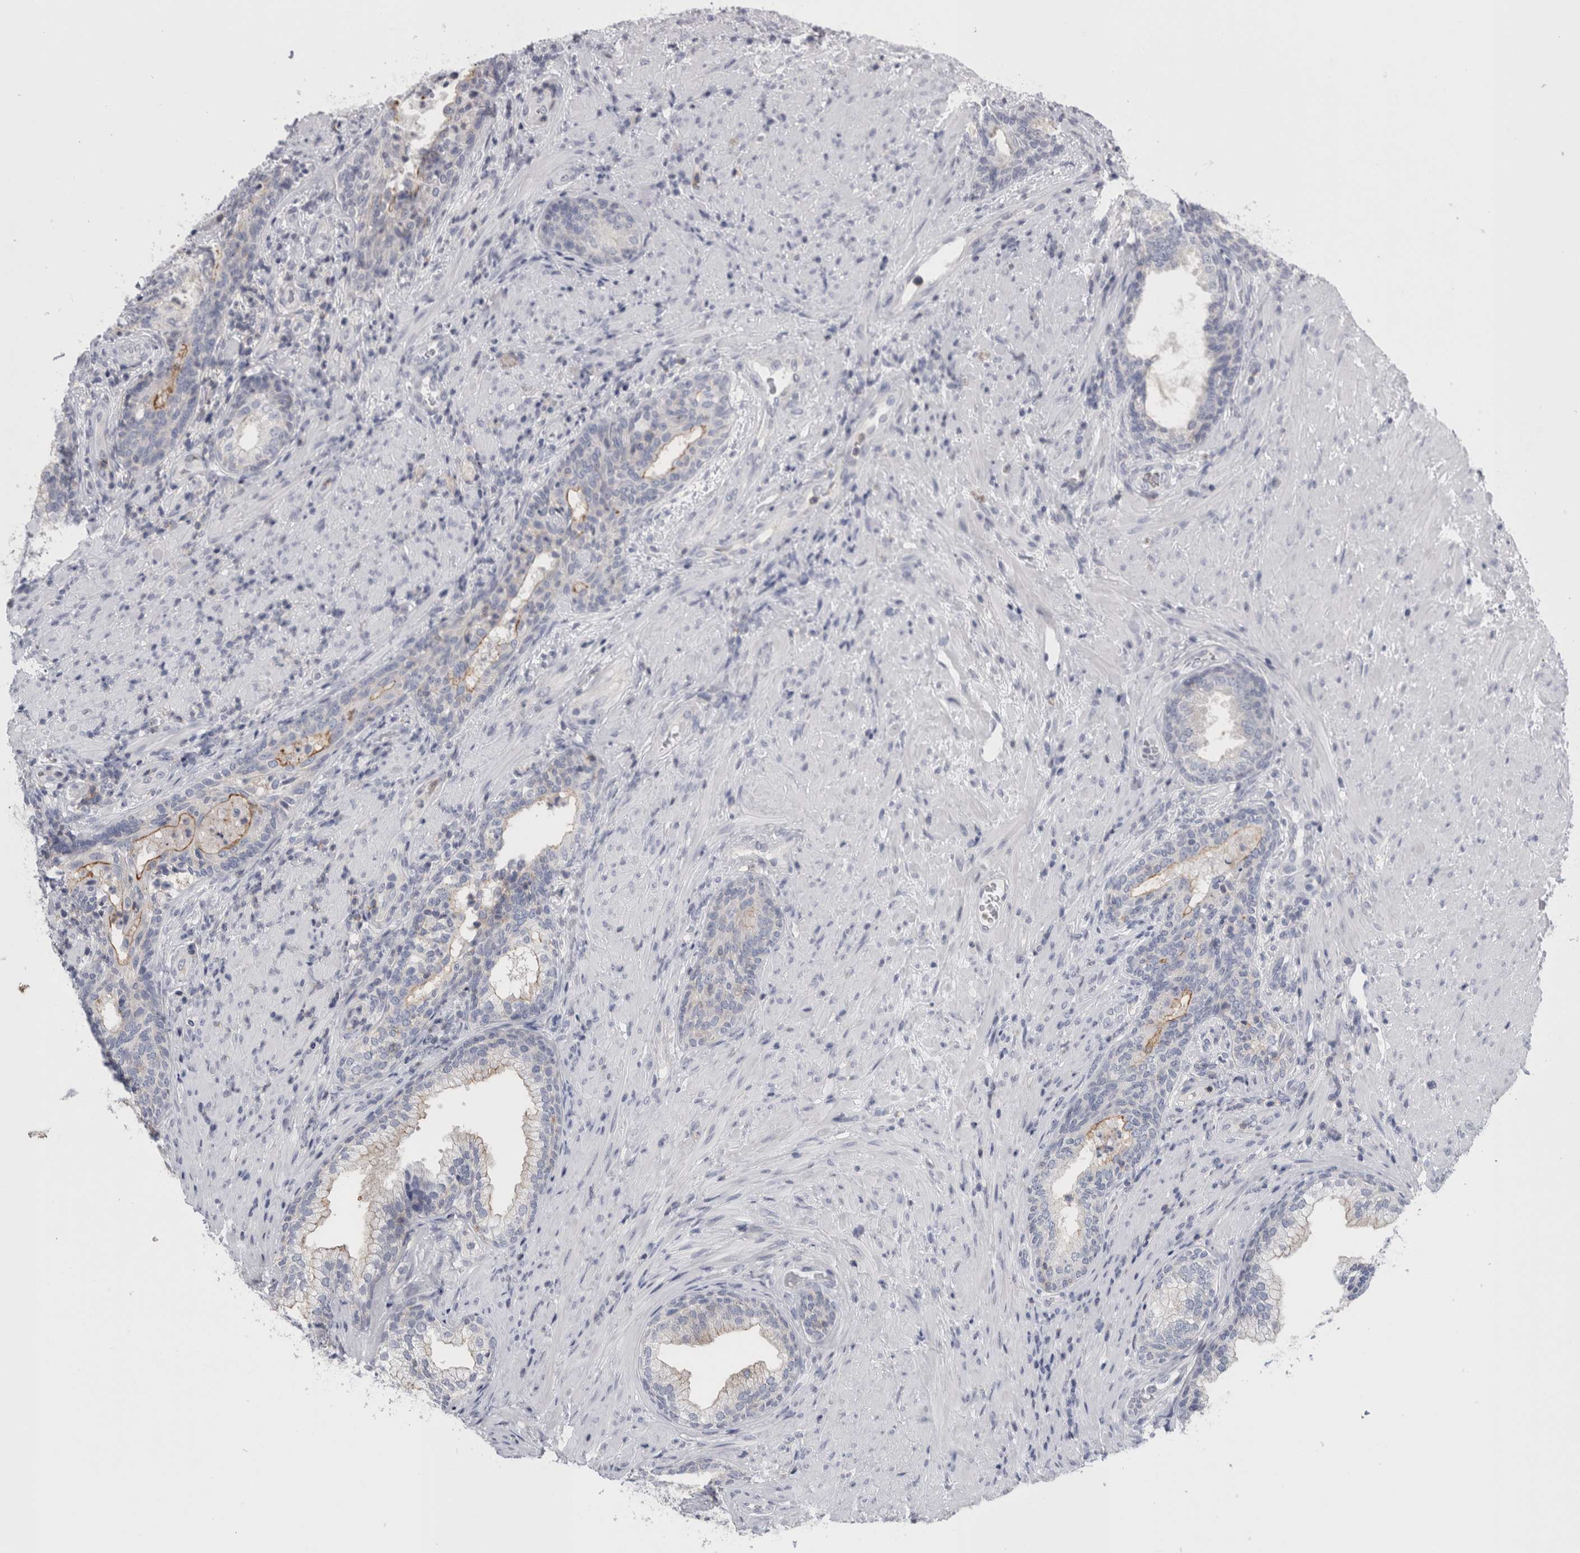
{"staining": {"intensity": "negative", "quantity": "none", "location": "none"}, "tissue": "prostate", "cell_type": "Glandular cells", "image_type": "normal", "snomed": [{"axis": "morphology", "description": "Normal tissue, NOS"}, {"axis": "topography", "description": "Prostate"}], "caption": "High power microscopy photomicrograph of an IHC image of benign prostate, revealing no significant positivity in glandular cells.", "gene": "ANKFY1", "patient": {"sex": "male", "age": 76}}